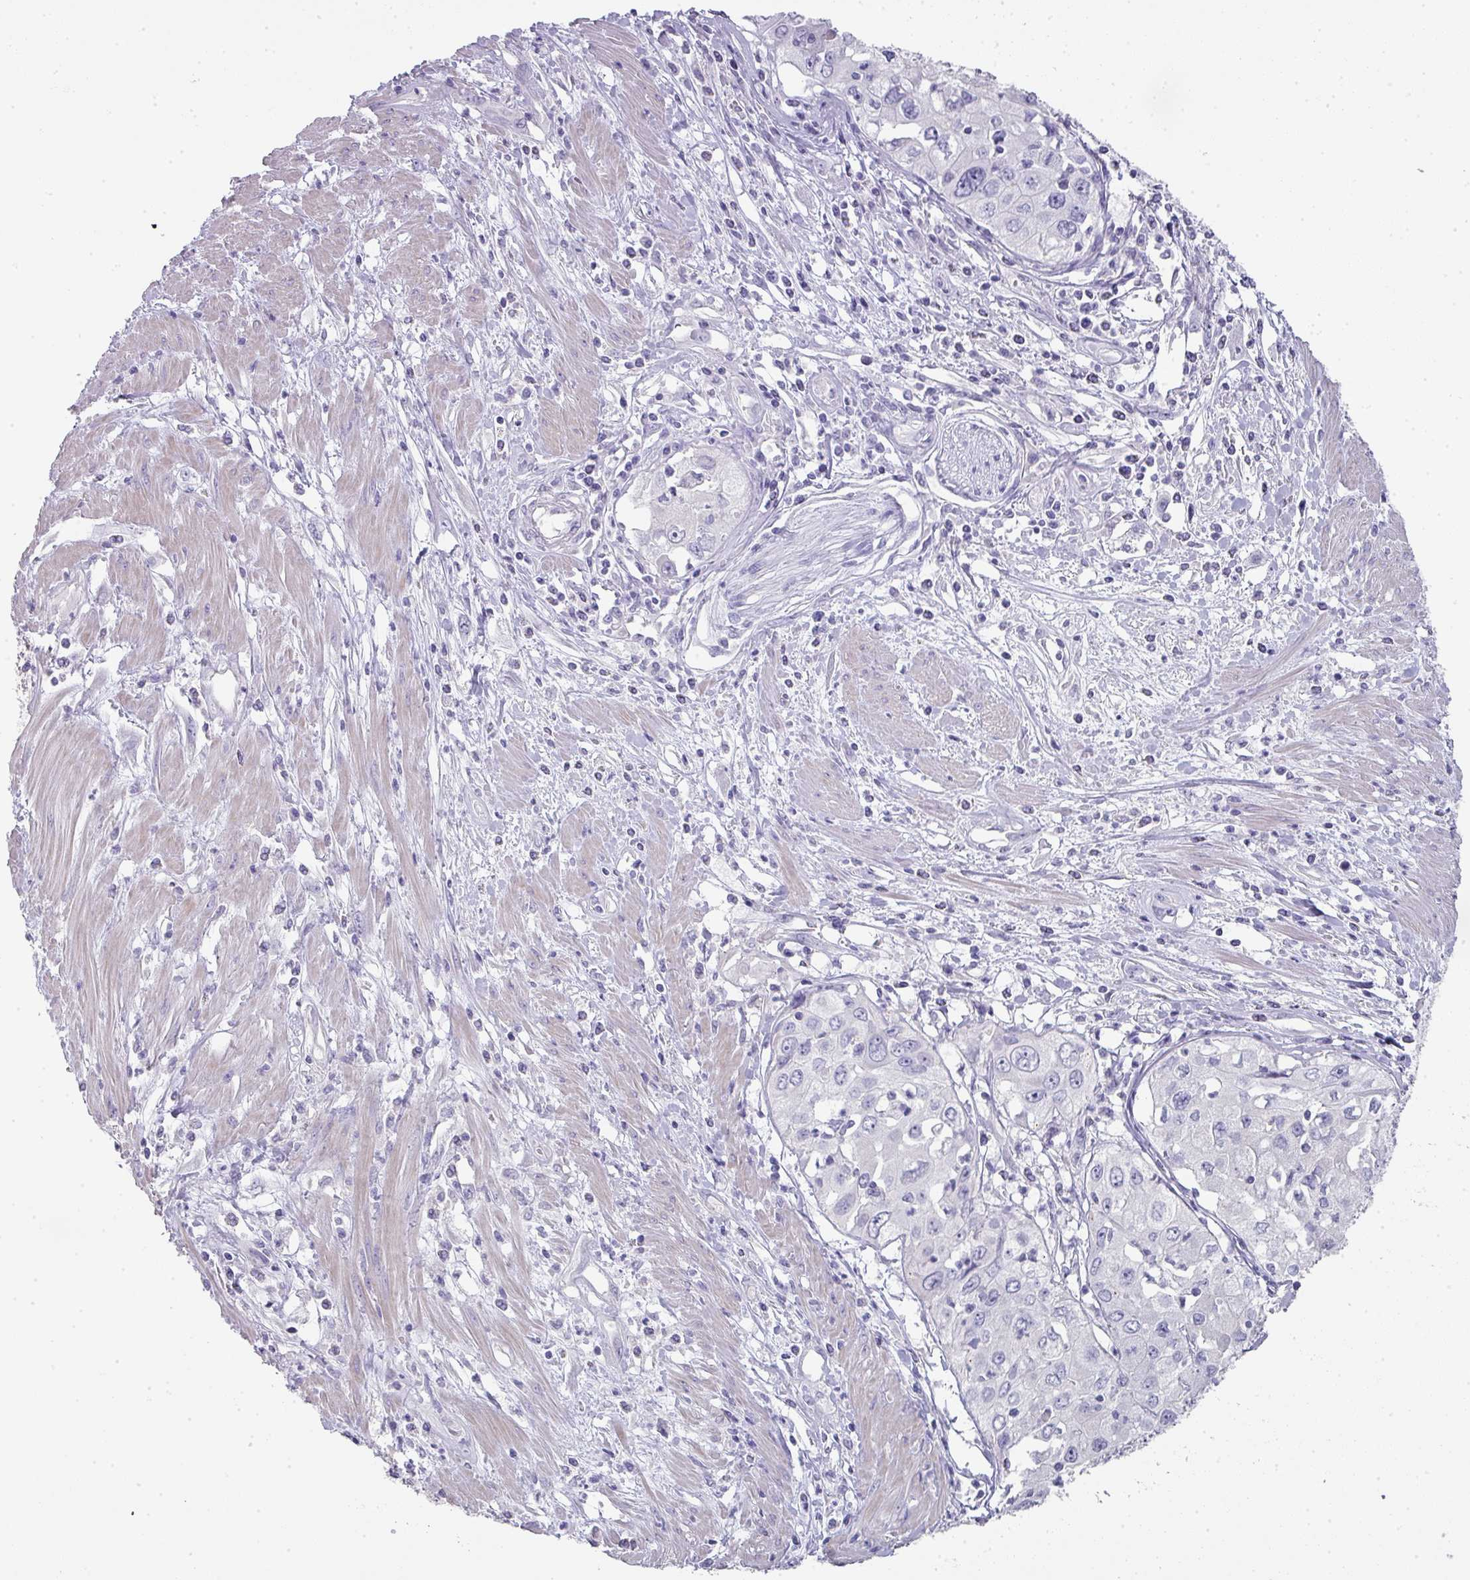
{"staining": {"intensity": "negative", "quantity": "none", "location": "none"}, "tissue": "cervical cancer", "cell_type": "Tumor cells", "image_type": "cancer", "snomed": [{"axis": "morphology", "description": "Squamous cell carcinoma, NOS"}, {"axis": "topography", "description": "Cervix"}], "caption": "Immunohistochemical staining of human squamous cell carcinoma (cervical) demonstrates no significant expression in tumor cells.", "gene": "GLI4", "patient": {"sex": "female", "age": 31}}